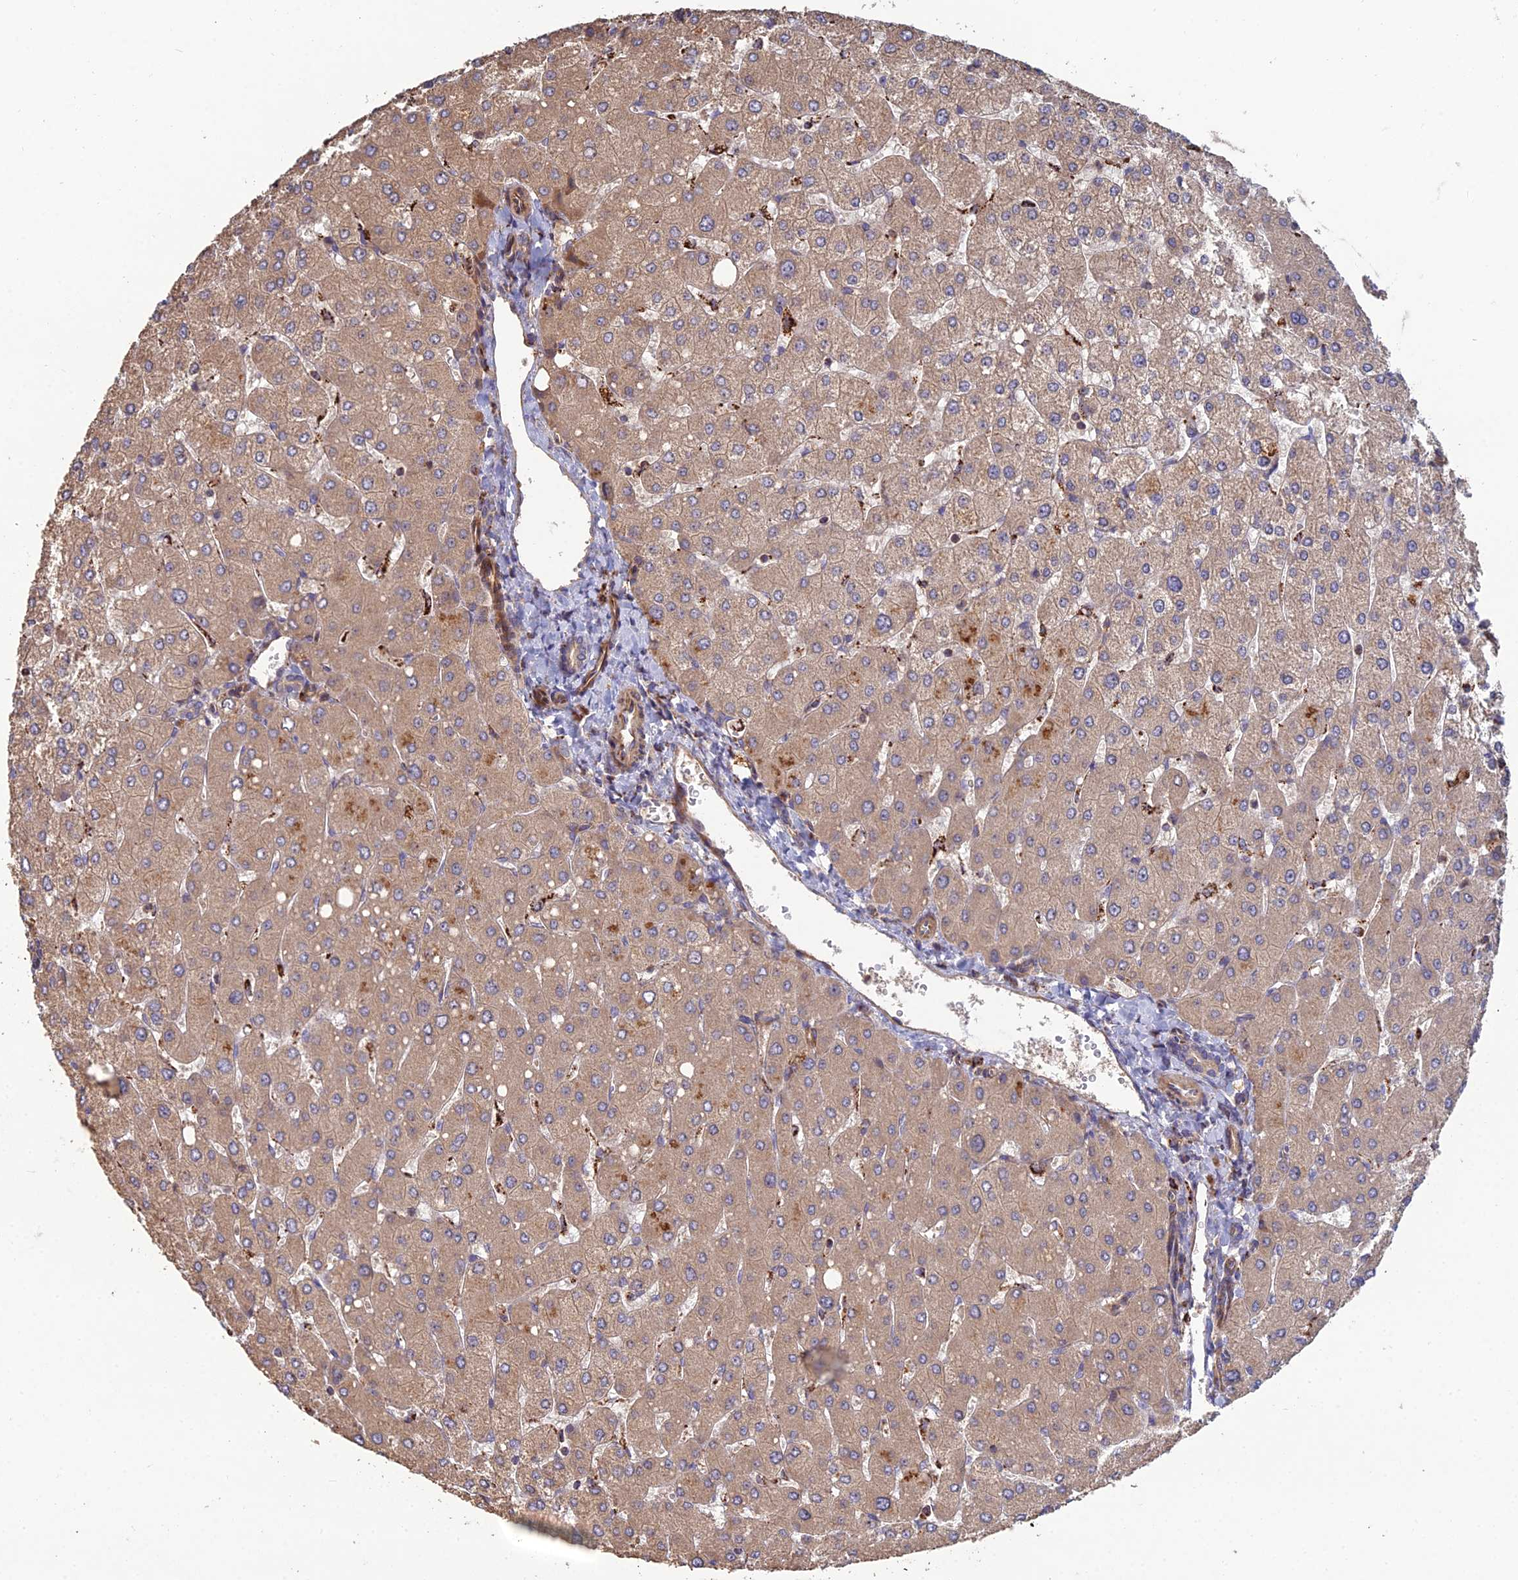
{"staining": {"intensity": "weak", "quantity": ">75%", "location": "cytoplasmic/membranous"}, "tissue": "liver", "cell_type": "Cholangiocytes", "image_type": "normal", "snomed": [{"axis": "morphology", "description": "Normal tissue, NOS"}, {"axis": "topography", "description": "Liver"}], "caption": "Protein expression analysis of unremarkable liver exhibits weak cytoplasmic/membranous positivity in approximately >75% of cholangiocytes. (DAB (3,3'-diaminobenzidine) IHC, brown staining for protein, blue staining for nuclei).", "gene": "RIC8B", "patient": {"sex": "male", "age": 55}}